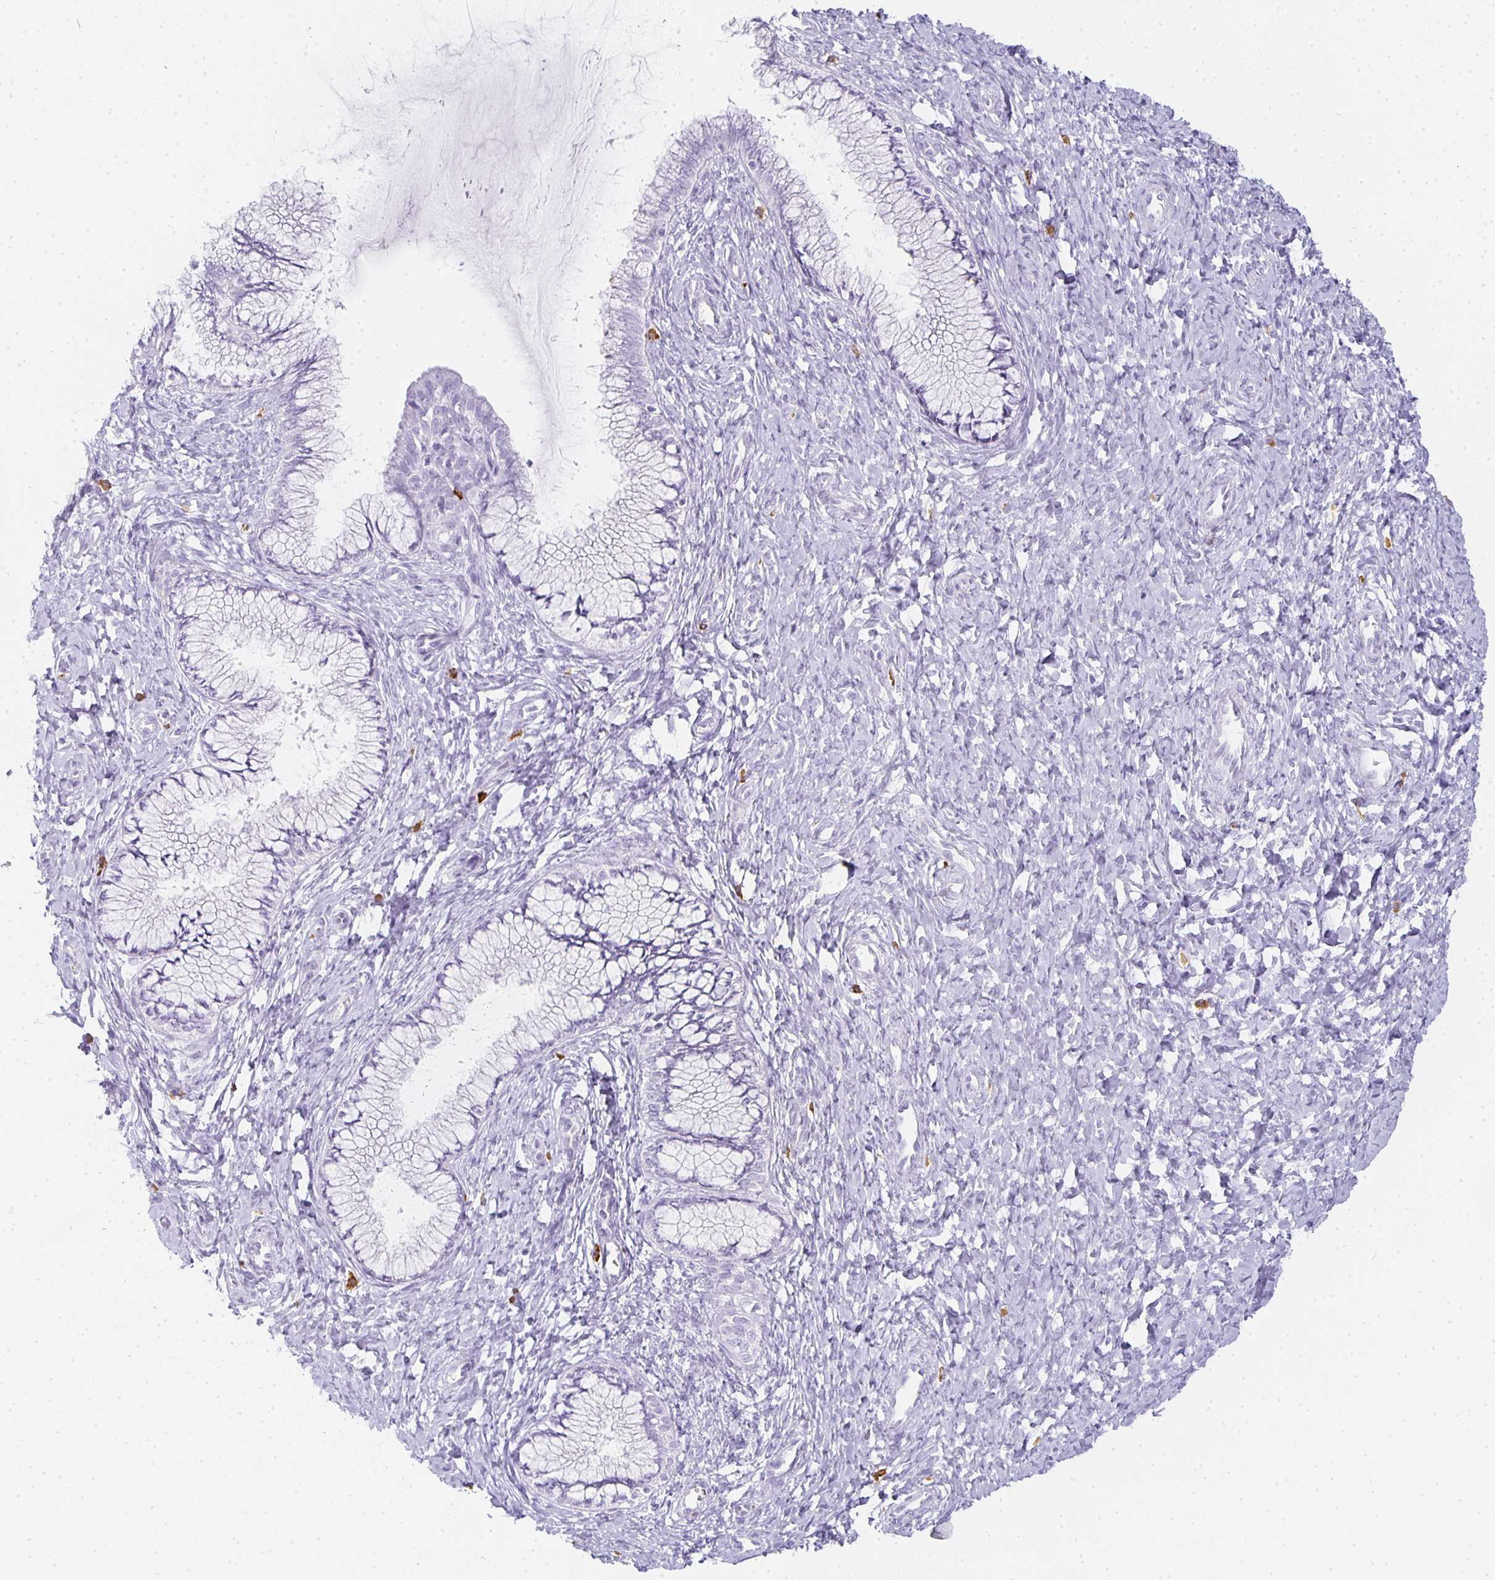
{"staining": {"intensity": "negative", "quantity": "none", "location": "none"}, "tissue": "cervix", "cell_type": "Glandular cells", "image_type": "normal", "snomed": [{"axis": "morphology", "description": "Normal tissue, NOS"}, {"axis": "topography", "description": "Cervix"}], "caption": "Glandular cells show no significant staining in benign cervix. (DAB immunohistochemistry (IHC) visualized using brightfield microscopy, high magnification).", "gene": "TPSD1", "patient": {"sex": "female", "age": 37}}